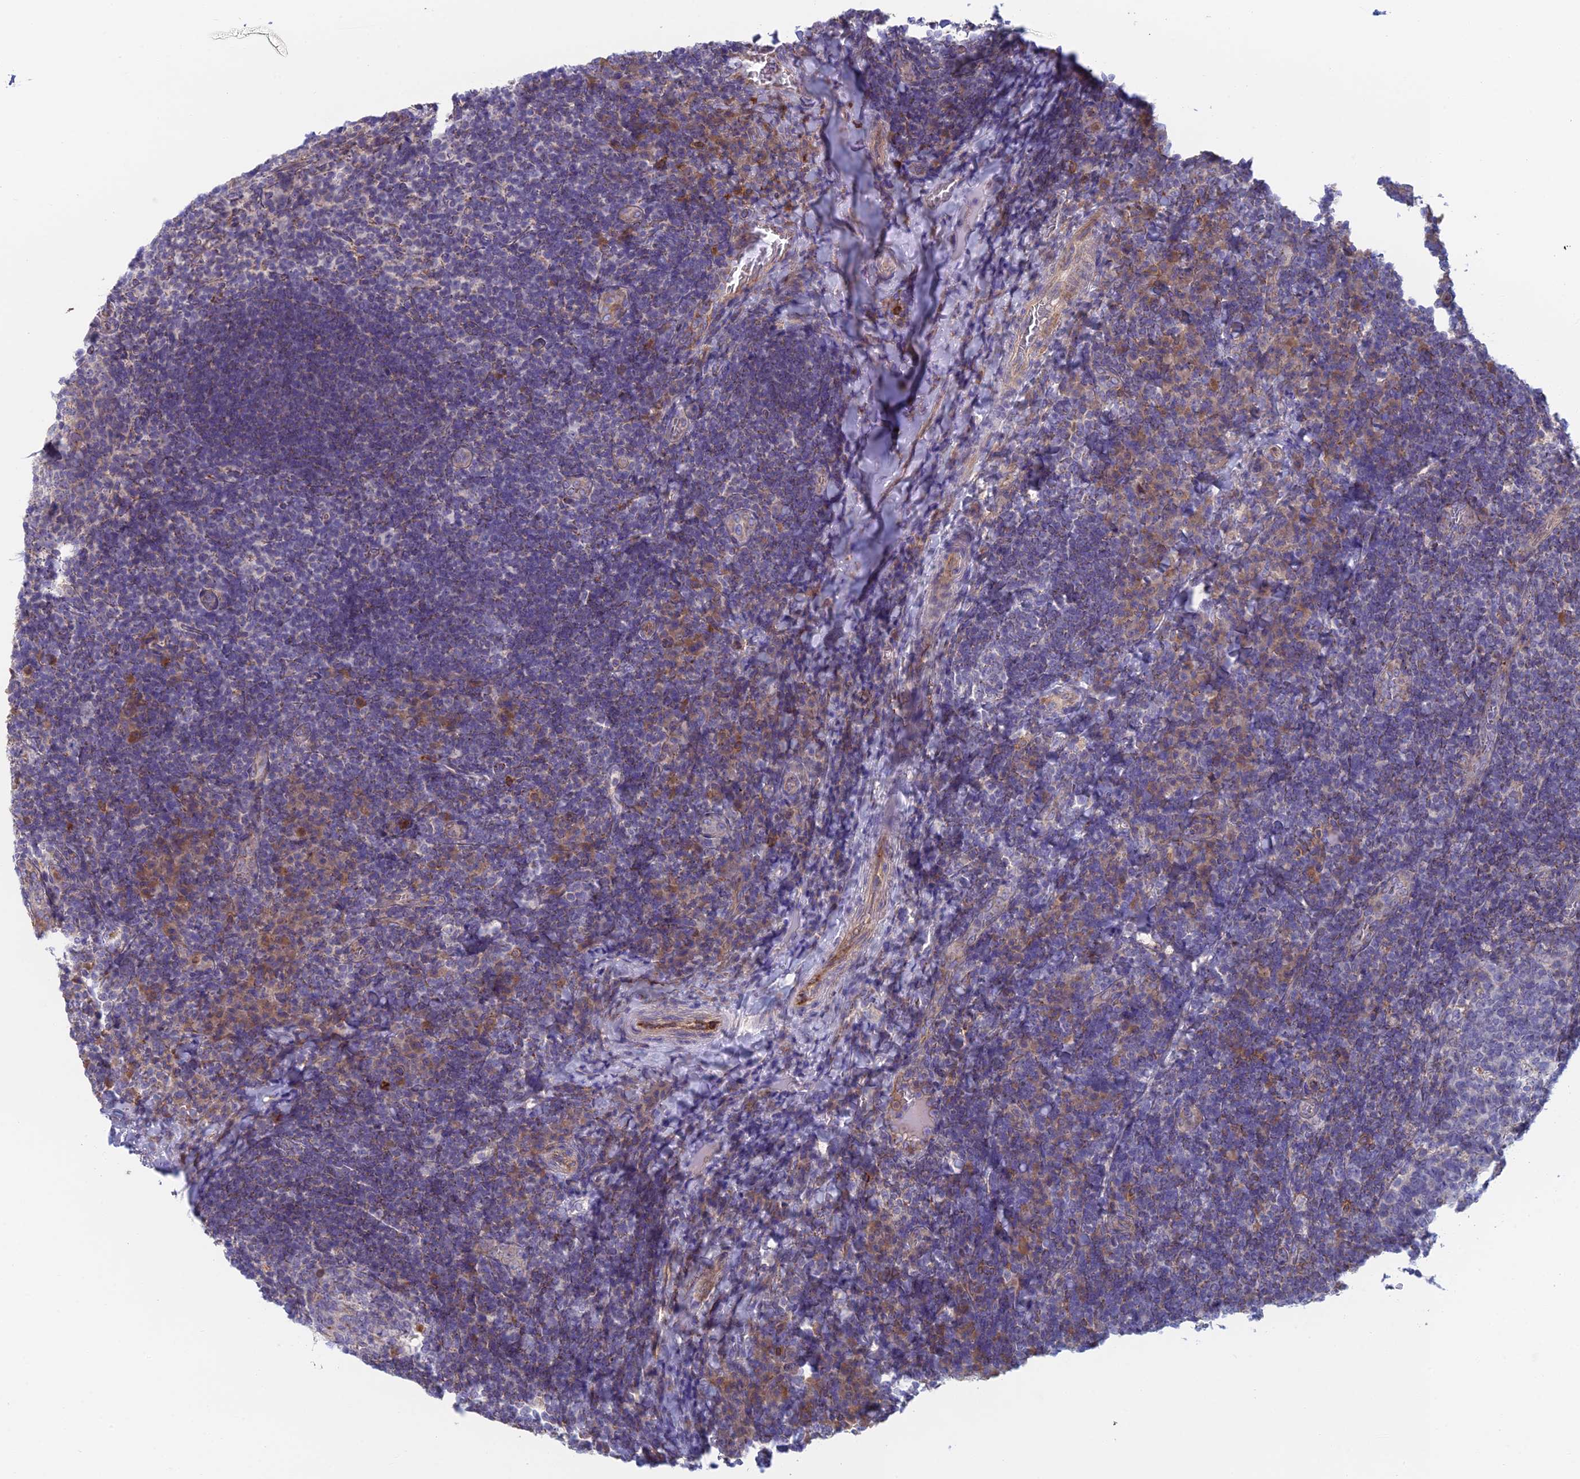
{"staining": {"intensity": "weak", "quantity": "25%-75%", "location": "cytoplasmic/membranous"}, "tissue": "tonsil", "cell_type": "Germinal center cells", "image_type": "normal", "snomed": [{"axis": "morphology", "description": "Normal tissue, NOS"}, {"axis": "topography", "description": "Tonsil"}], "caption": "Human tonsil stained with a brown dye reveals weak cytoplasmic/membranous positive expression in about 25%-75% of germinal center cells.", "gene": "IFTAP", "patient": {"sex": "male", "age": 17}}